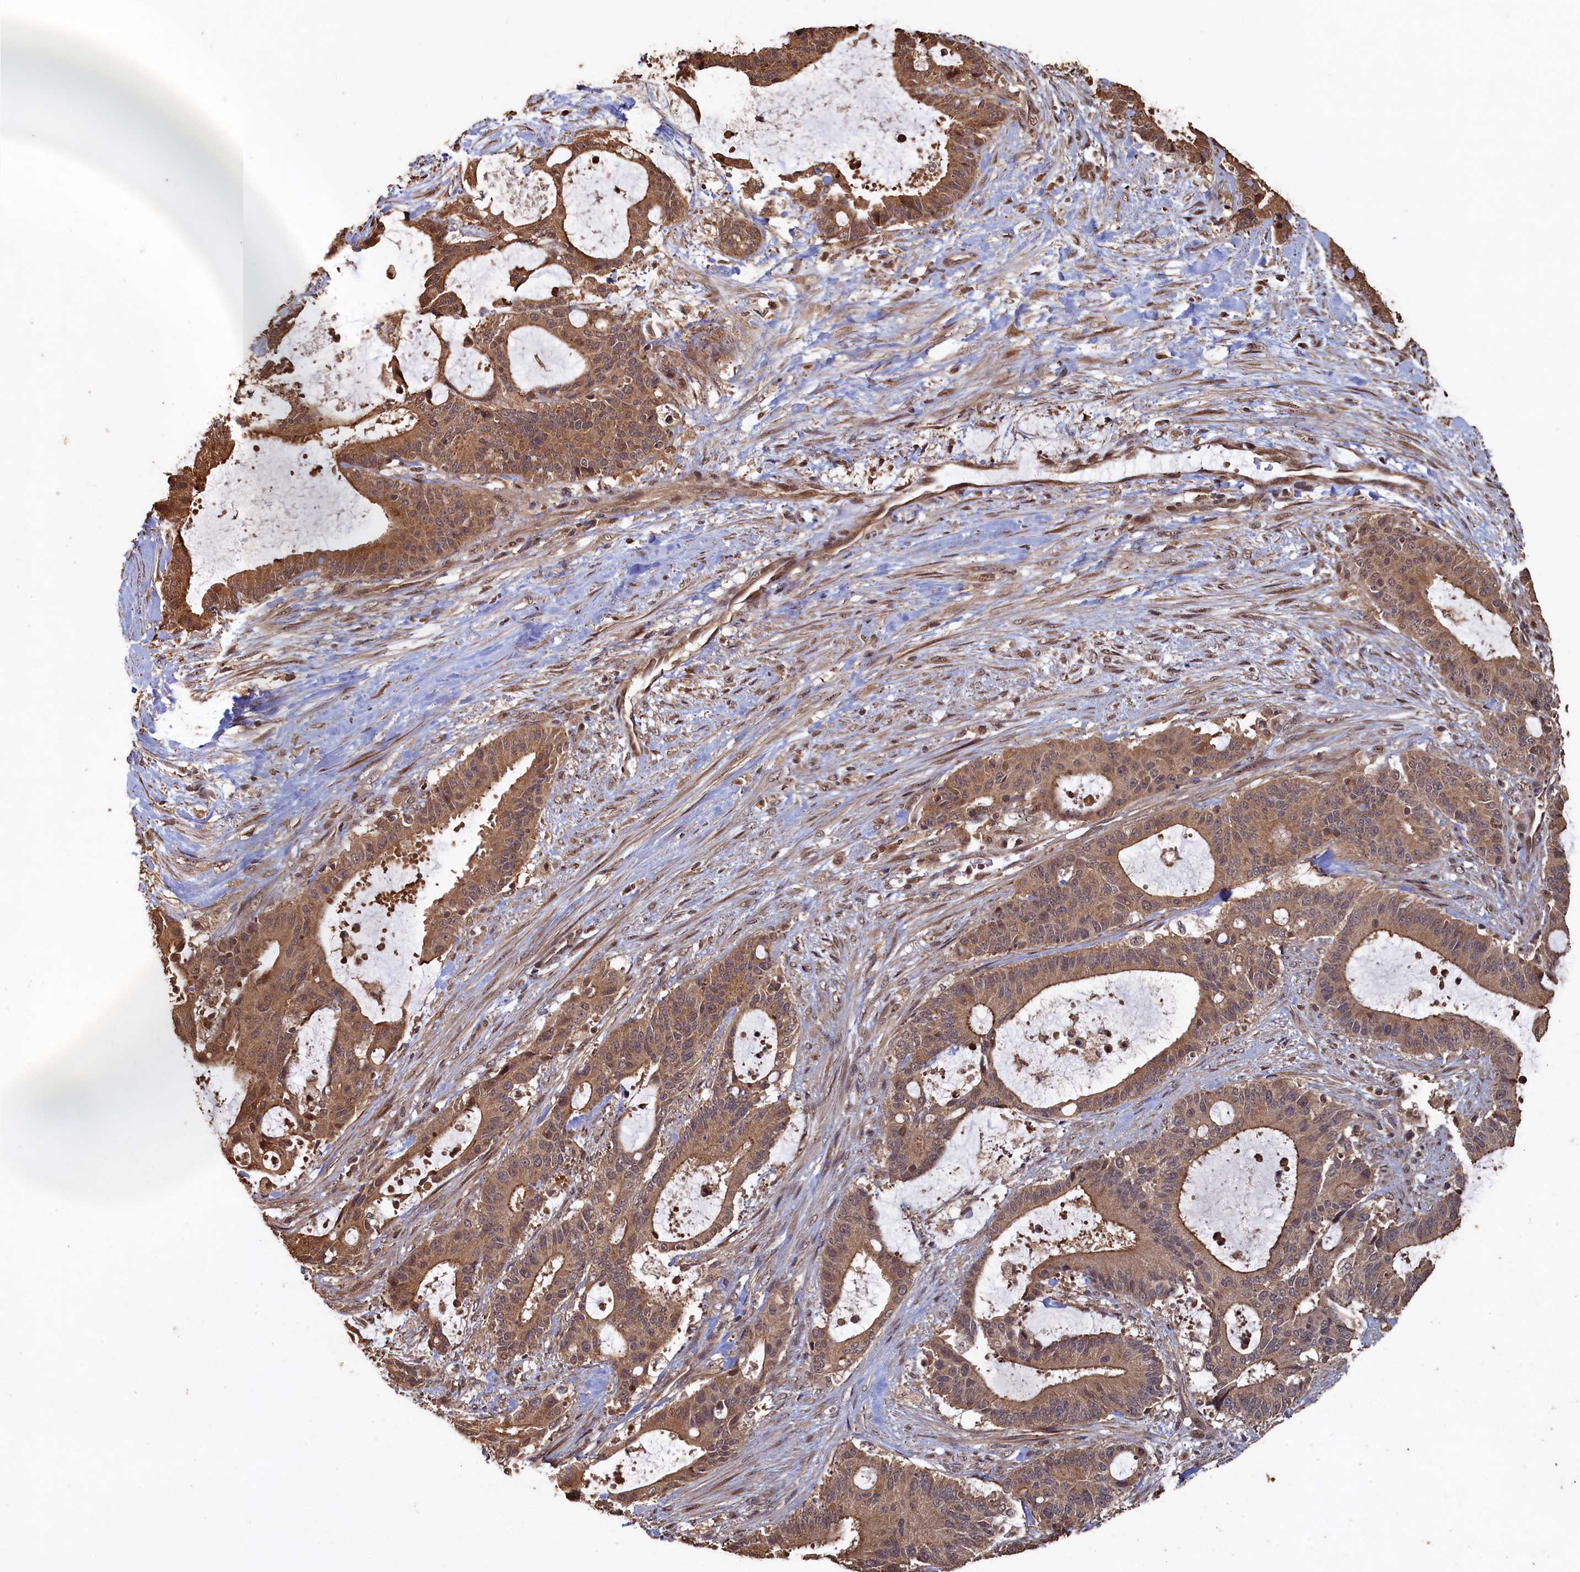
{"staining": {"intensity": "moderate", "quantity": ">75%", "location": "cytoplasmic/membranous"}, "tissue": "liver cancer", "cell_type": "Tumor cells", "image_type": "cancer", "snomed": [{"axis": "morphology", "description": "Normal tissue, NOS"}, {"axis": "morphology", "description": "Cholangiocarcinoma"}, {"axis": "topography", "description": "Liver"}, {"axis": "topography", "description": "Peripheral nerve tissue"}], "caption": "IHC of human liver cancer exhibits medium levels of moderate cytoplasmic/membranous positivity in about >75% of tumor cells.", "gene": "PIGN", "patient": {"sex": "female", "age": 73}}